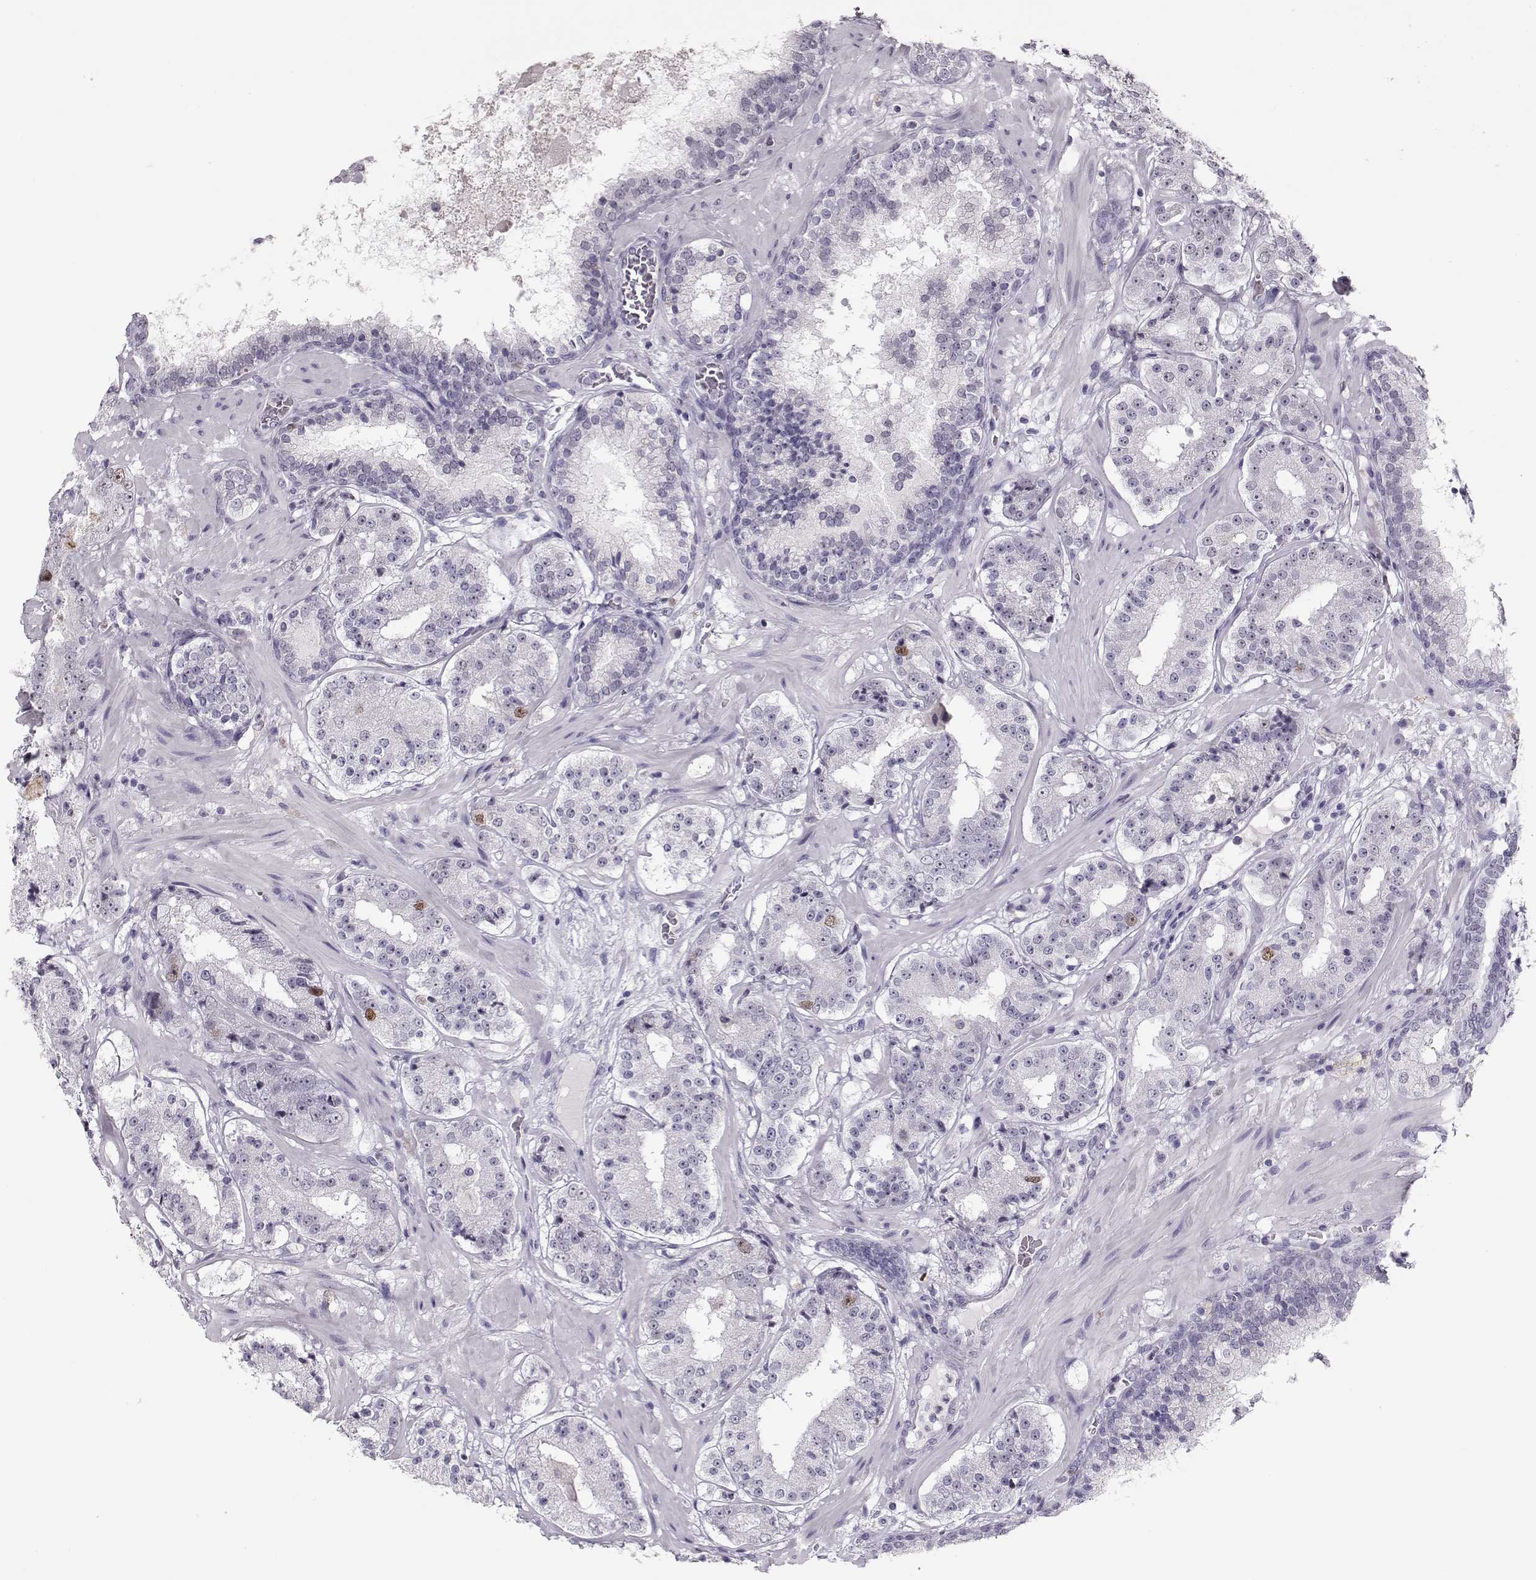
{"staining": {"intensity": "weak", "quantity": "<25%", "location": "nuclear"}, "tissue": "prostate cancer", "cell_type": "Tumor cells", "image_type": "cancer", "snomed": [{"axis": "morphology", "description": "Adenocarcinoma, Low grade"}, {"axis": "topography", "description": "Prostate"}], "caption": "Photomicrograph shows no protein positivity in tumor cells of prostate adenocarcinoma (low-grade) tissue.", "gene": "SGO1", "patient": {"sex": "male", "age": 60}}